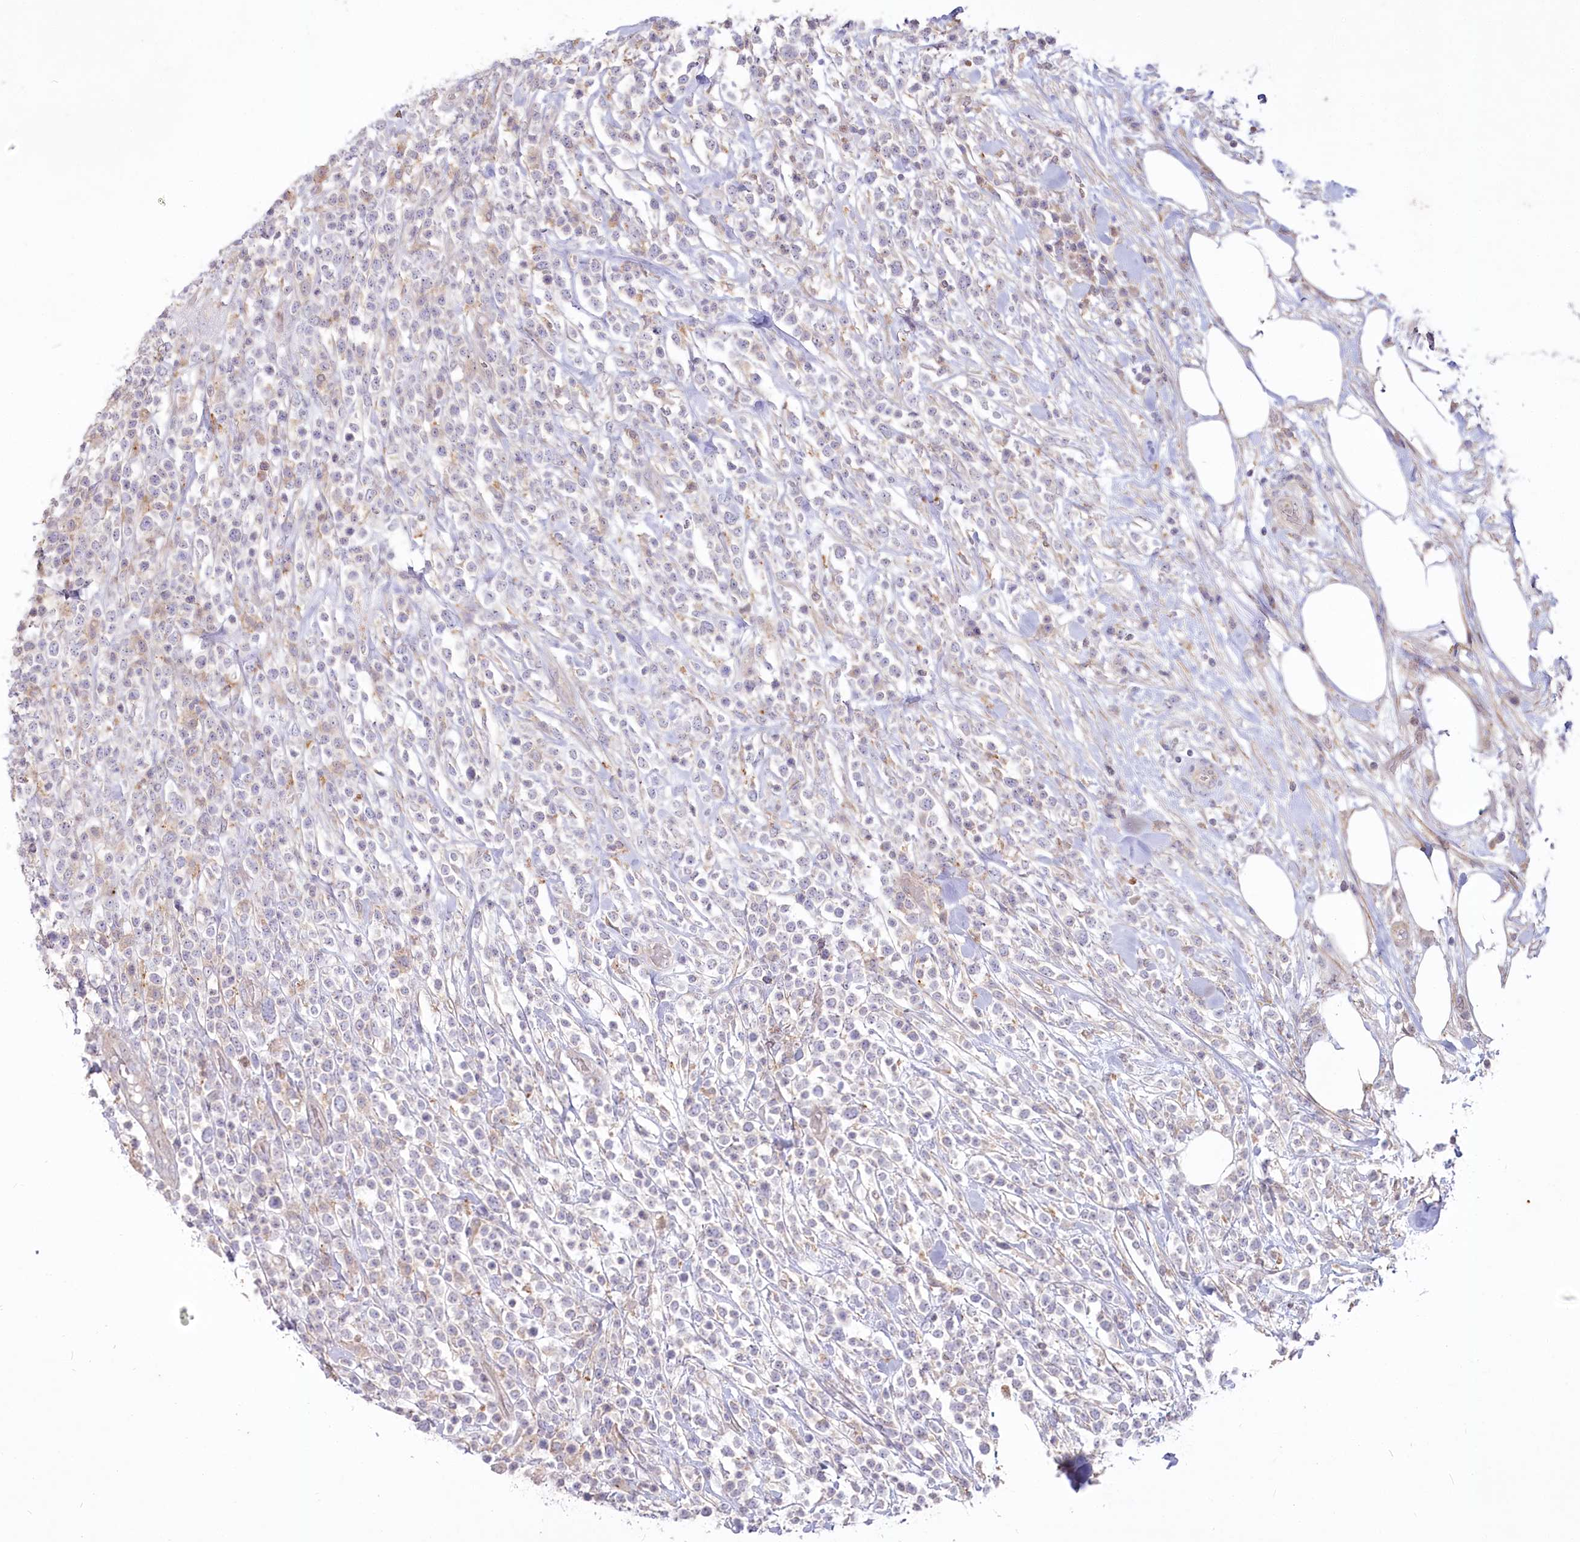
{"staining": {"intensity": "negative", "quantity": "none", "location": "none"}, "tissue": "lymphoma", "cell_type": "Tumor cells", "image_type": "cancer", "snomed": [{"axis": "morphology", "description": "Malignant lymphoma, non-Hodgkin's type, High grade"}, {"axis": "topography", "description": "Colon"}], "caption": "An image of malignant lymphoma, non-Hodgkin's type (high-grade) stained for a protein shows no brown staining in tumor cells. (DAB IHC visualized using brightfield microscopy, high magnification).", "gene": "MTG1", "patient": {"sex": "female", "age": 53}}